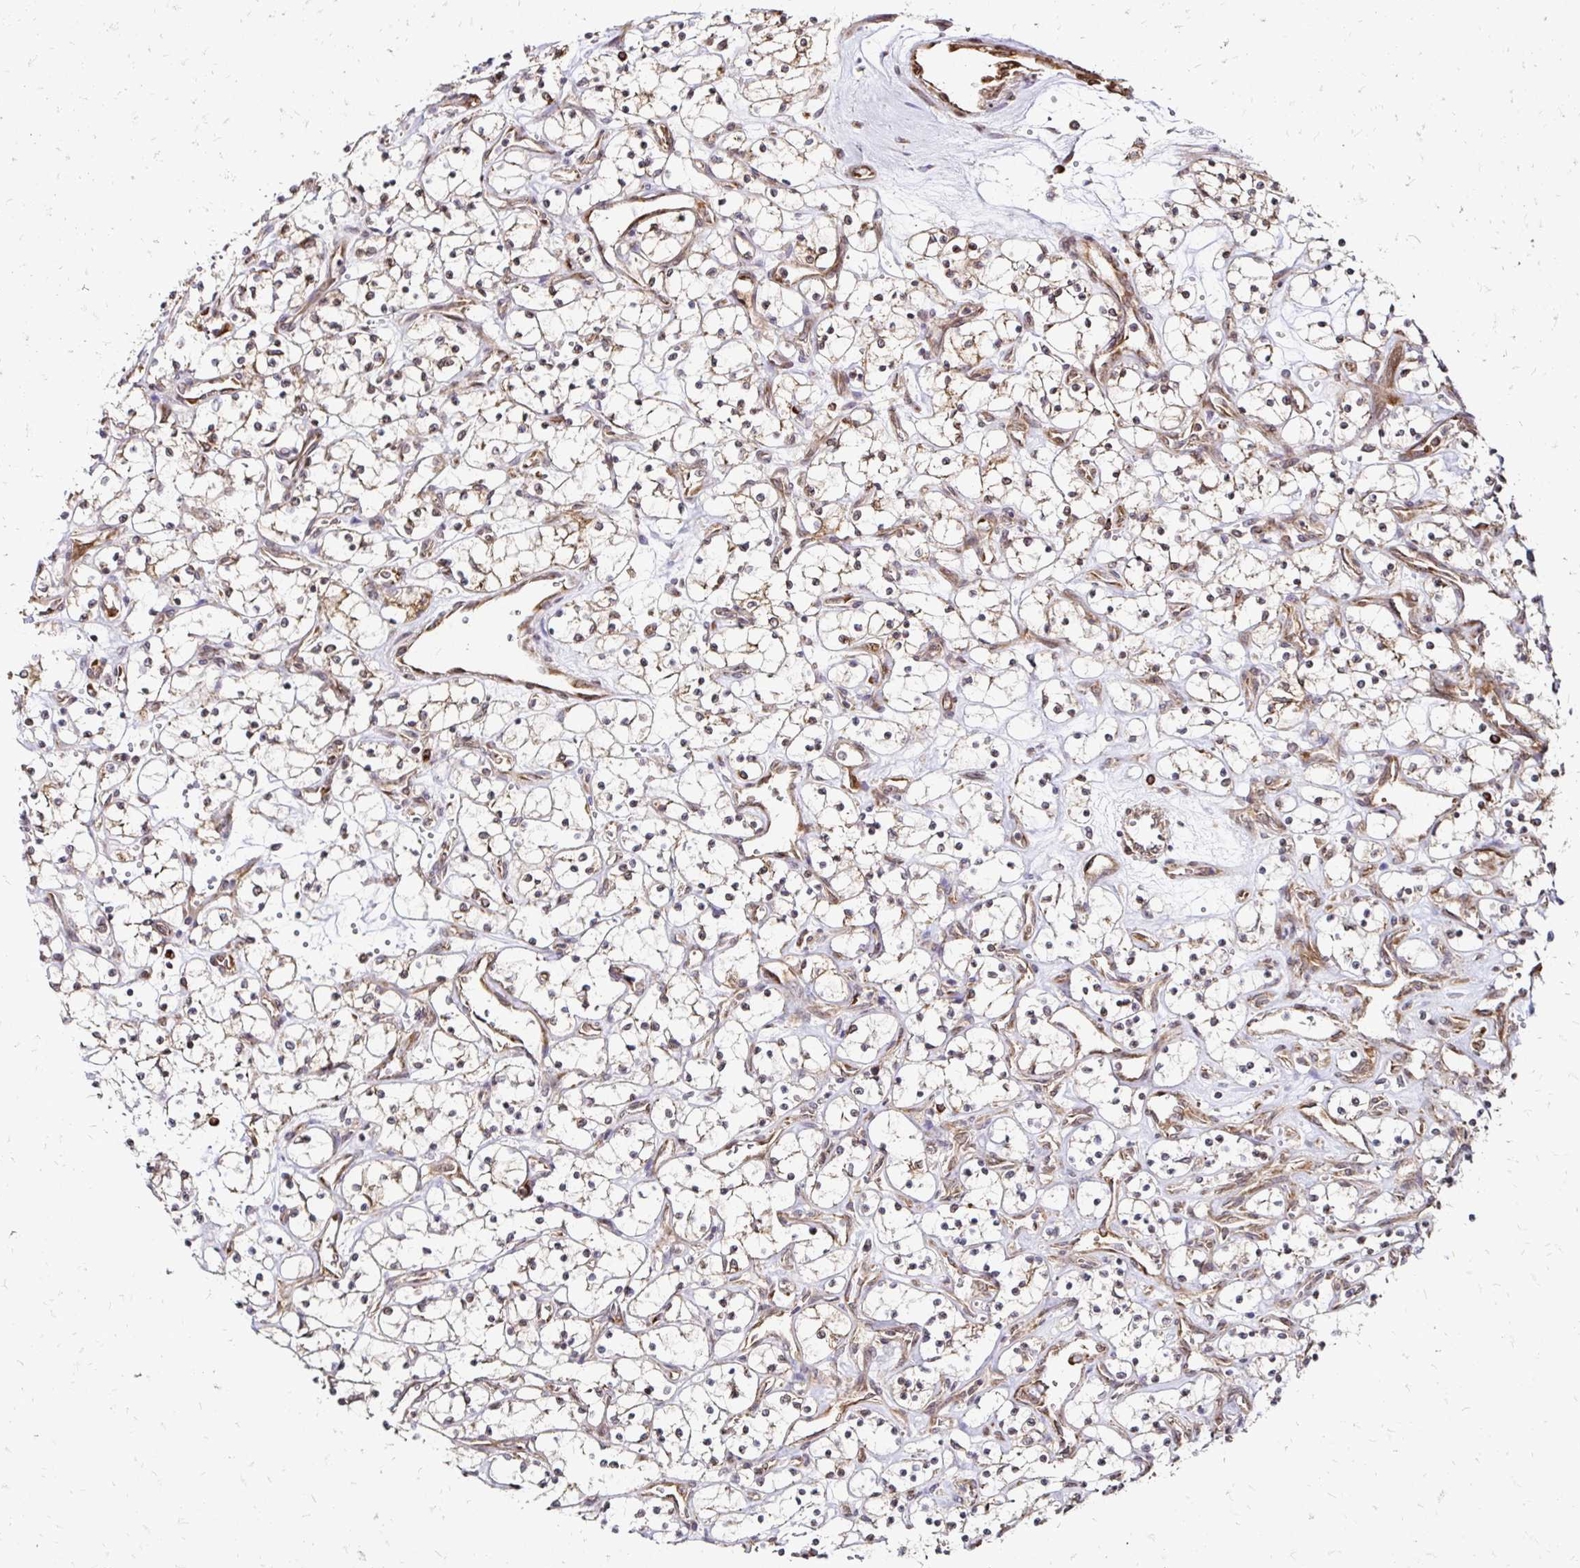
{"staining": {"intensity": "negative", "quantity": "none", "location": "none"}, "tissue": "renal cancer", "cell_type": "Tumor cells", "image_type": "cancer", "snomed": [{"axis": "morphology", "description": "Adenocarcinoma, NOS"}, {"axis": "topography", "description": "Kidney"}], "caption": "Immunohistochemical staining of renal cancer (adenocarcinoma) exhibits no significant expression in tumor cells. (DAB immunohistochemistry (IHC) visualized using brightfield microscopy, high magnification).", "gene": "ZW10", "patient": {"sex": "female", "age": 69}}